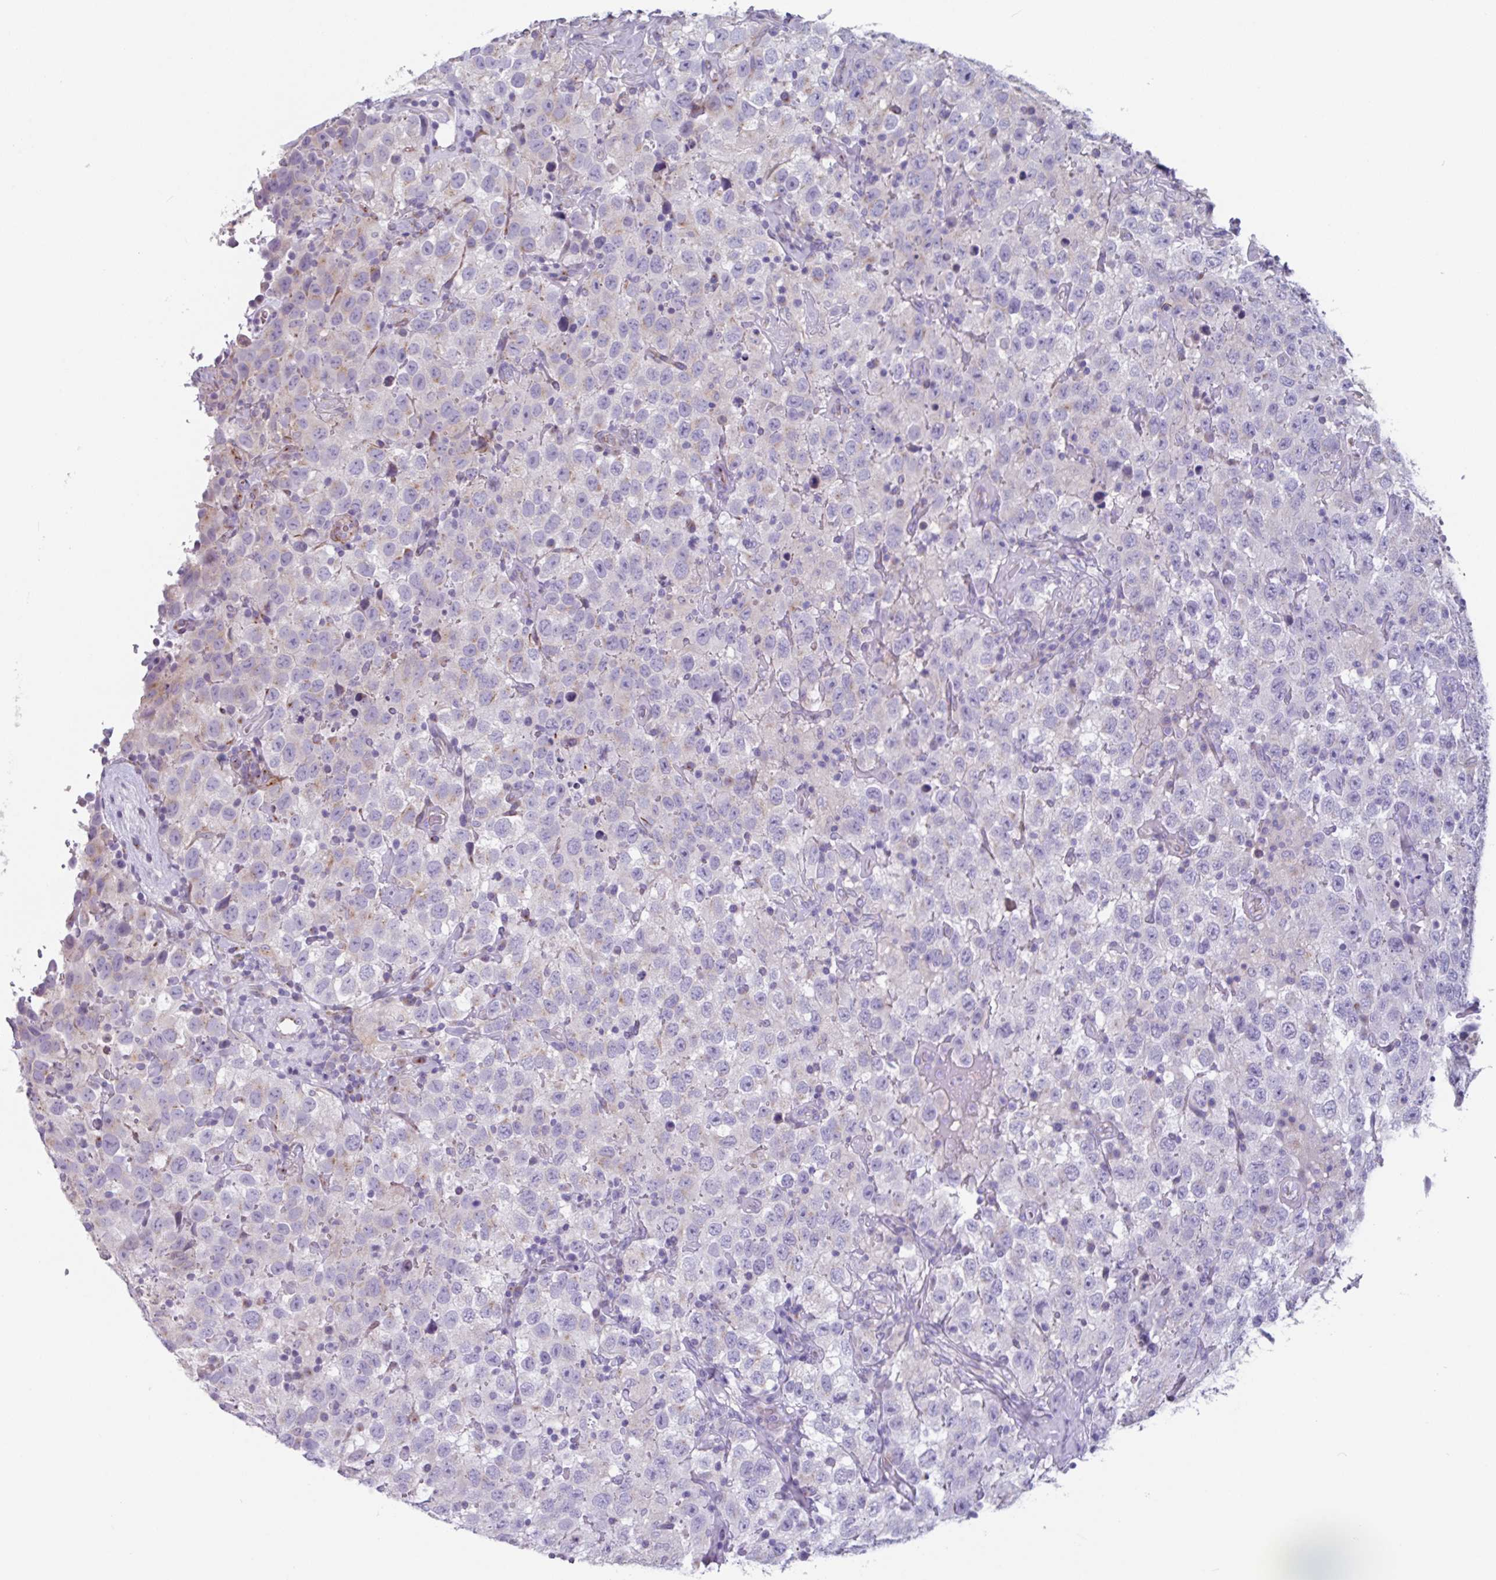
{"staining": {"intensity": "weak", "quantity": "<25%", "location": "cytoplasmic/membranous"}, "tissue": "testis cancer", "cell_type": "Tumor cells", "image_type": "cancer", "snomed": [{"axis": "morphology", "description": "Seminoma, NOS"}, {"axis": "topography", "description": "Testis"}], "caption": "Image shows no significant protein positivity in tumor cells of testis cancer (seminoma). (Brightfield microscopy of DAB (3,3'-diaminobenzidine) IHC at high magnification).", "gene": "ADGRE1", "patient": {"sex": "male", "age": 41}}